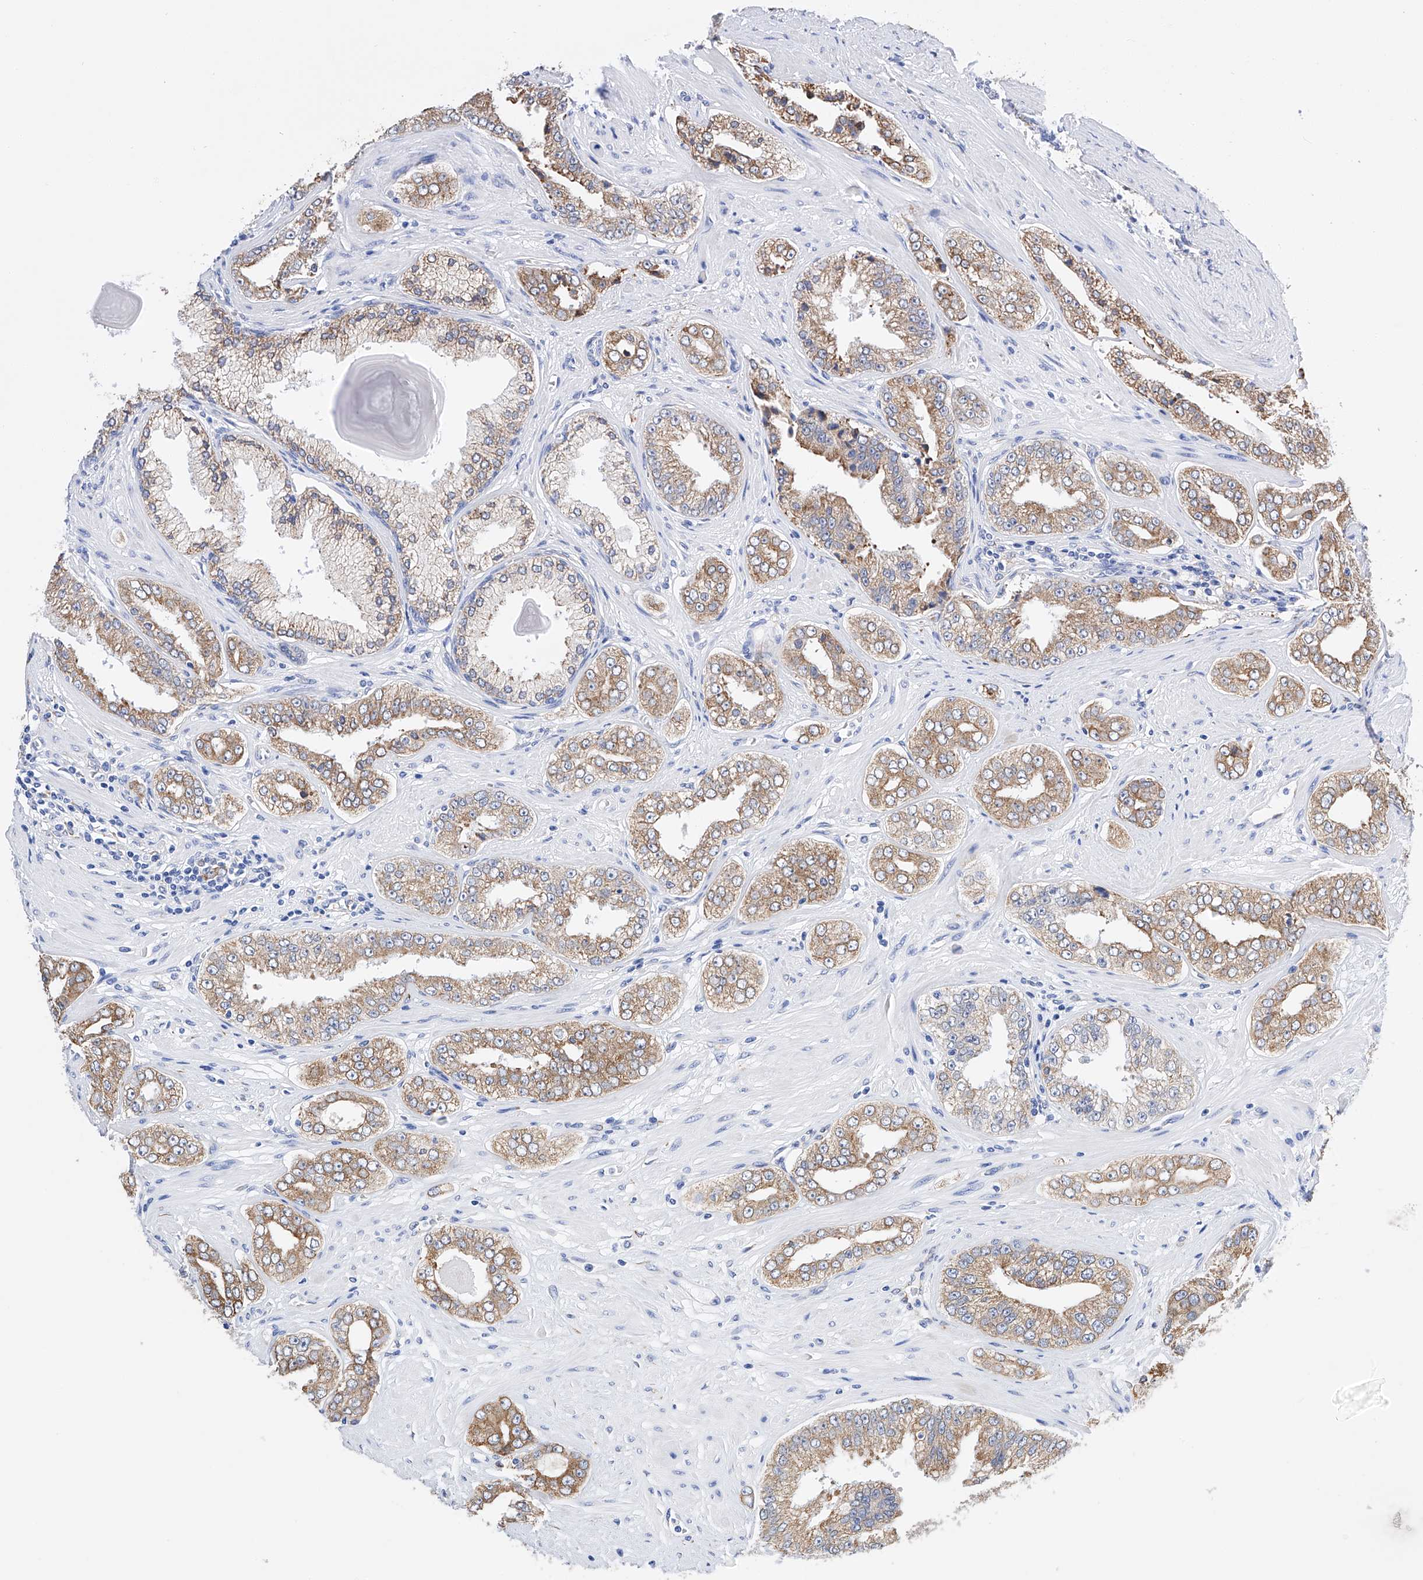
{"staining": {"intensity": "moderate", "quantity": ">75%", "location": "cytoplasmic/membranous"}, "tissue": "prostate cancer", "cell_type": "Tumor cells", "image_type": "cancer", "snomed": [{"axis": "morphology", "description": "Adenocarcinoma, High grade"}, {"axis": "topography", "description": "Prostate"}], "caption": "Immunohistochemistry (DAB) staining of prostate cancer (adenocarcinoma (high-grade)) shows moderate cytoplasmic/membranous protein expression in about >75% of tumor cells. Nuclei are stained in blue.", "gene": "PDIA5", "patient": {"sex": "male", "age": 71}}